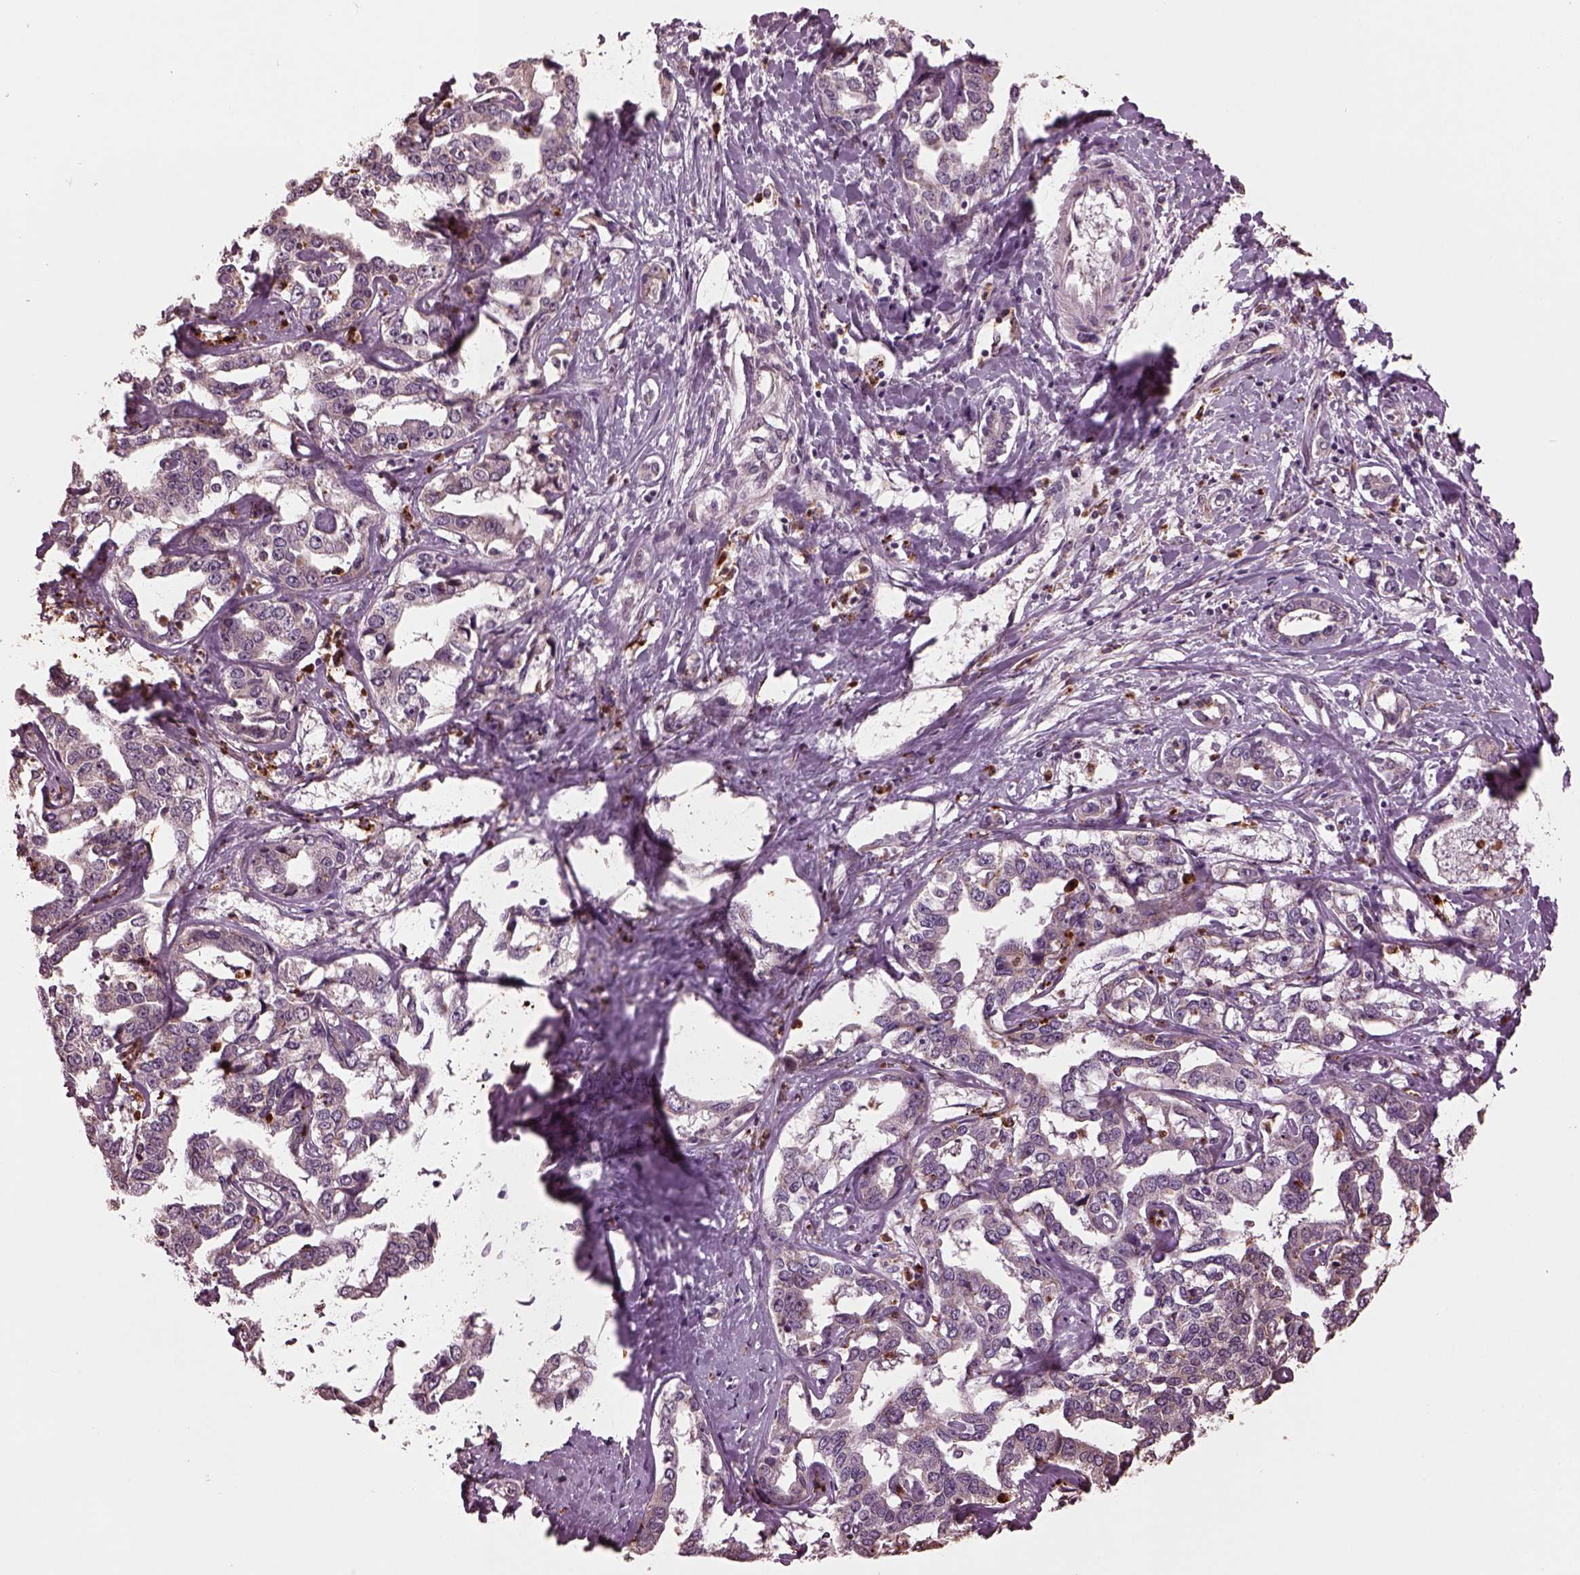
{"staining": {"intensity": "weak", "quantity": "<25%", "location": "cytoplasmic/membranous"}, "tissue": "liver cancer", "cell_type": "Tumor cells", "image_type": "cancer", "snomed": [{"axis": "morphology", "description": "Cholangiocarcinoma"}, {"axis": "topography", "description": "Liver"}], "caption": "This is an immunohistochemistry histopathology image of human cholangiocarcinoma (liver). There is no positivity in tumor cells.", "gene": "RUFY3", "patient": {"sex": "male", "age": 59}}